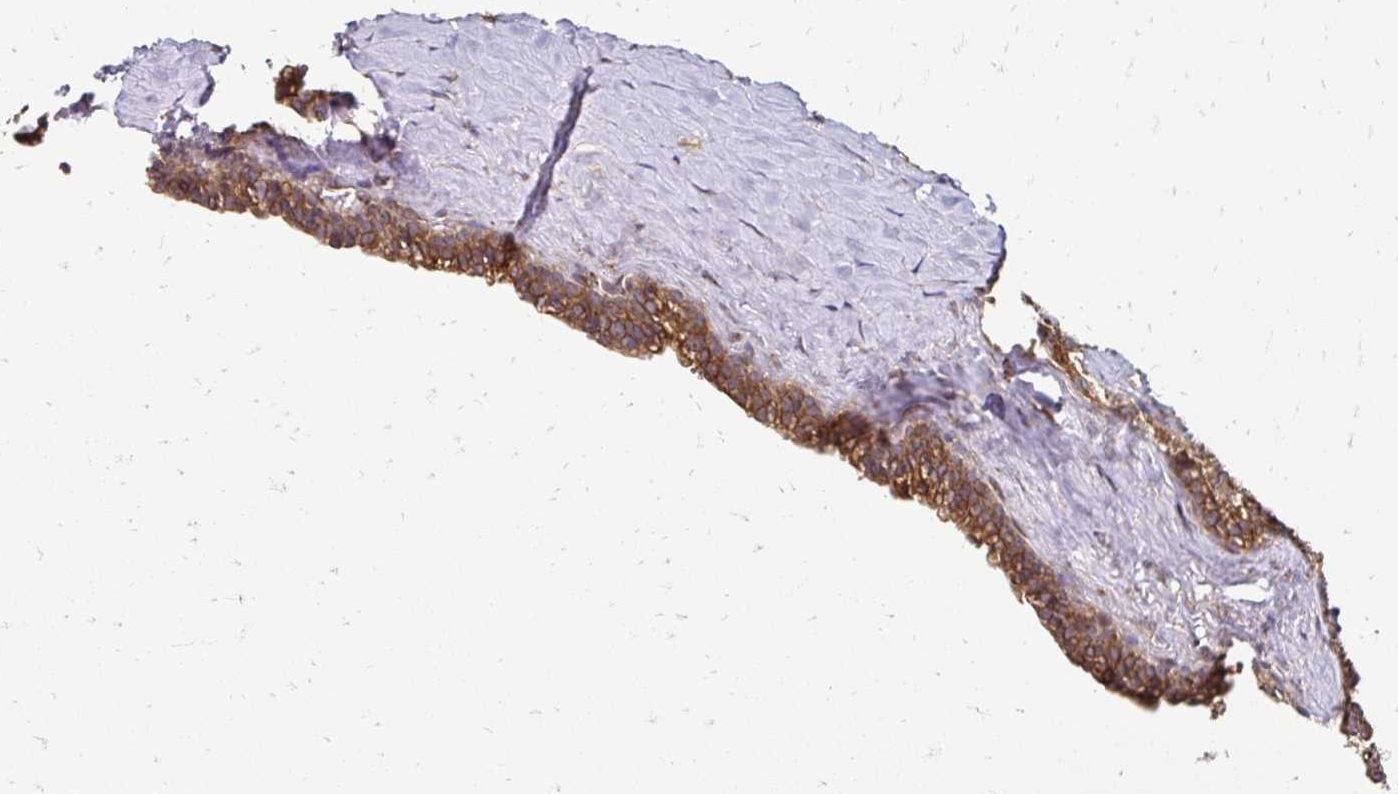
{"staining": {"intensity": "moderate", "quantity": ">75%", "location": "cytoplasmic/membranous"}, "tissue": "seminal vesicle", "cell_type": "Glandular cells", "image_type": "normal", "snomed": [{"axis": "morphology", "description": "Normal tissue, NOS"}, {"axis": "topography", "description": "Seminal veicle"}], "caption": "Immunohistochemistry micrograph of normal seminal vesicle stained for a protein (brown), which reveals medium levels of moderate cytoplasmic/membranous expression in about >75% of glandular cells.", "gene": "ZW10", "patient": {"sex": "male", "age": 47}}